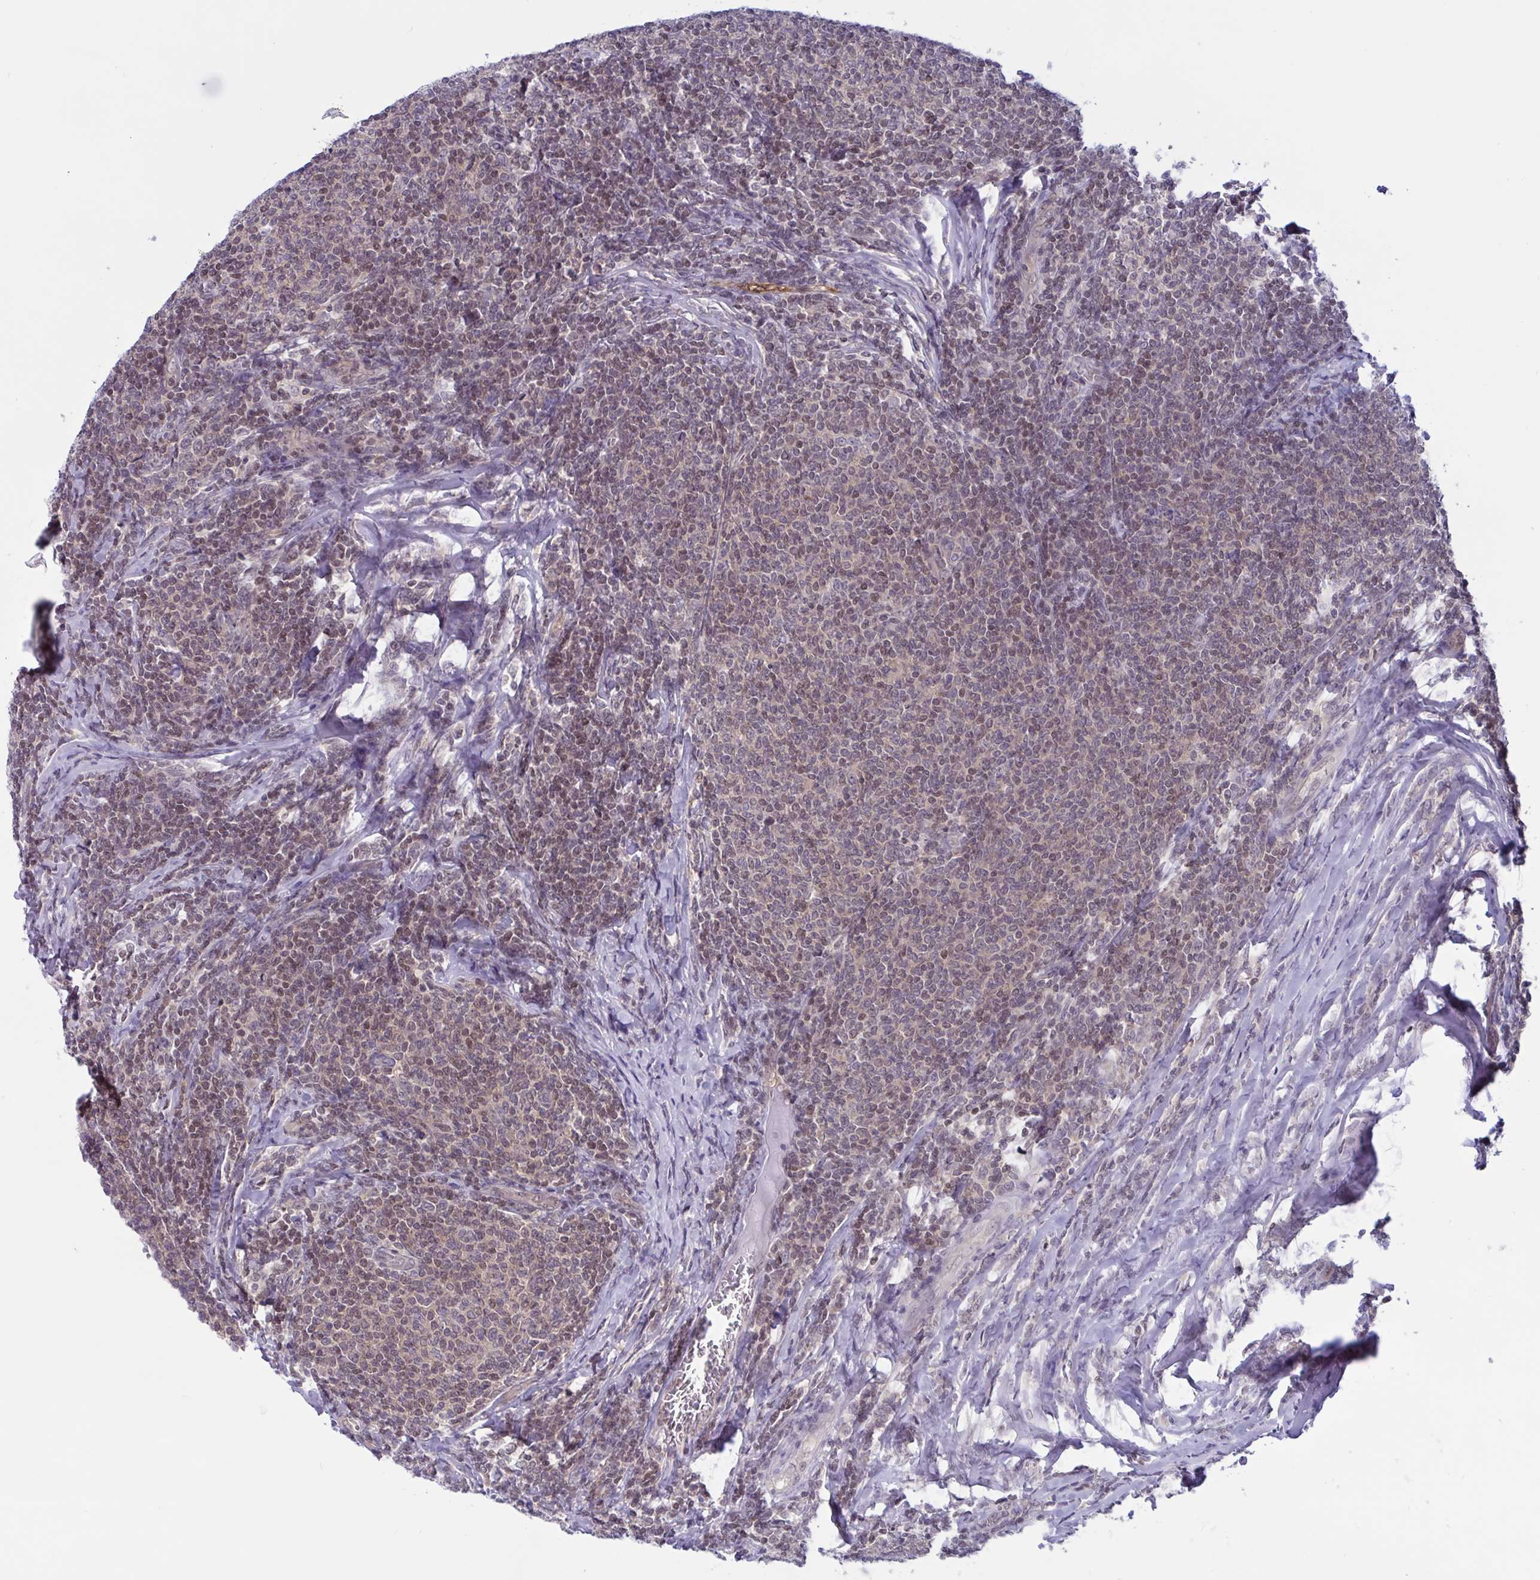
{"staining": {"intensity": "weak", "quantity": ">75%", "location": "nuclear"}, "tissue": "lymphoma", "cell_type": "Tumor cells", "image_type": "cancer", "snomed": [{"axis": "morphology", "description": "Malignant lymphoma, non-Hodgkin's type, Low grade"}, {"axis": "topography", "description": "Lymph node"}], "caption": "This is an image of IHC staining of malignant lymphoma, non-Hodgkin's type (low-grade), which shows weak positivity in the nuclear of tumor cells.", "gene": "TSN", "patient": {"sex": "male", "age": 52}}